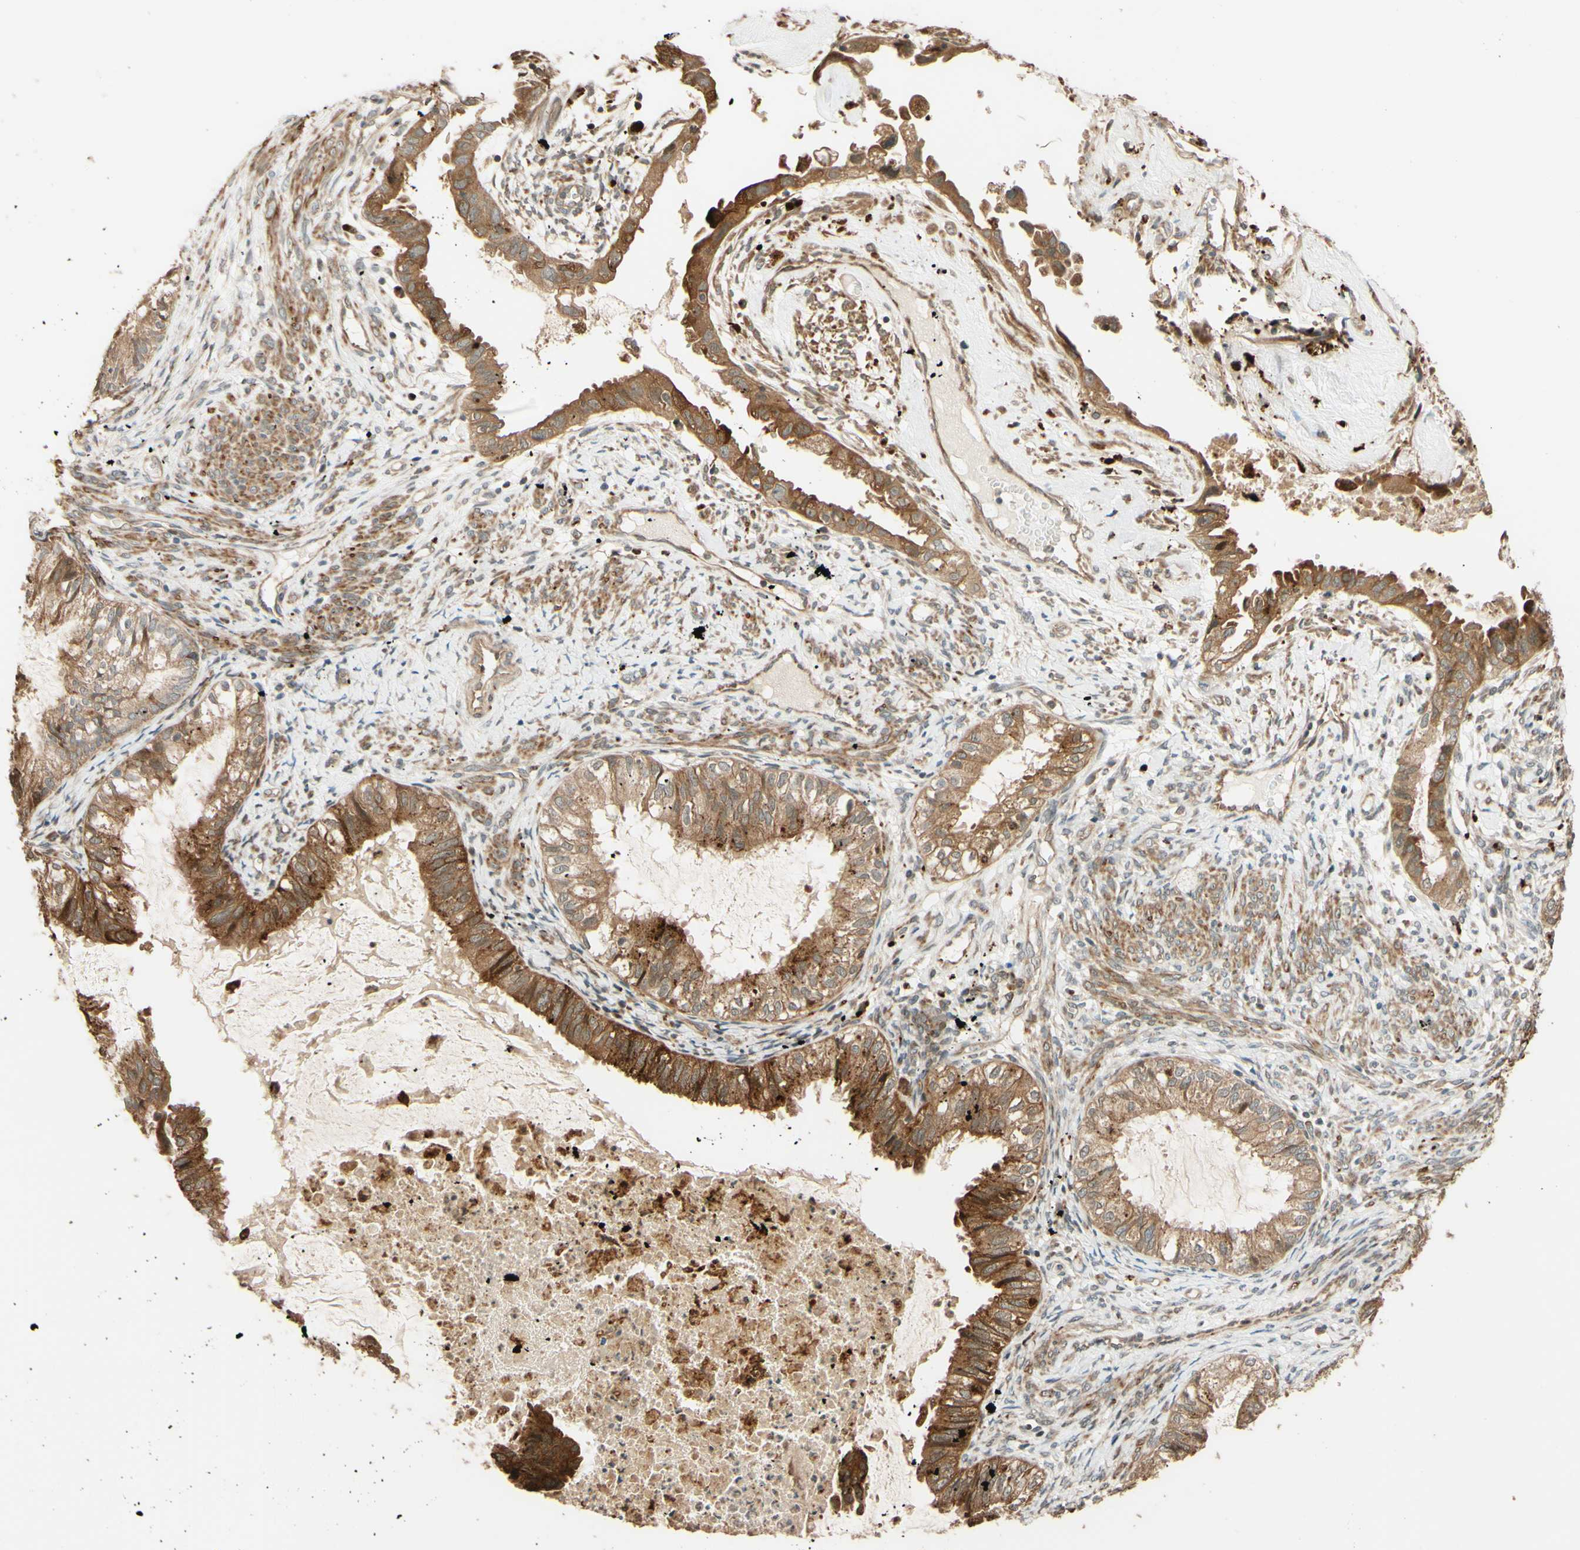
{"staining": {"intensity": "weak", "quantity": ">75%", "location": "cytoplasmic/membranous"}, "tissue": "cervical cancer", "cell_type": "Tumor cells", "image_type": "cancer", "snomed": [{"axis": "morphology", "description": "Normal tissue, NOS"}, {"axis": "morphology", "description": "Adenocarcinoma, NOS"}, {"axis": "topography", "description": "Cervix"}, {"axis": "topography", "description": "Endometrium"}], "caption": "Cervical cancer (adenocarcinoma) was stained to show a protein in brown. There is low levels of weak cytoplasmic/membranous expression in approximately >75% of tumor cells.", "gene": "RNF19A", "patient": {"sex": "female", "age": 86}}